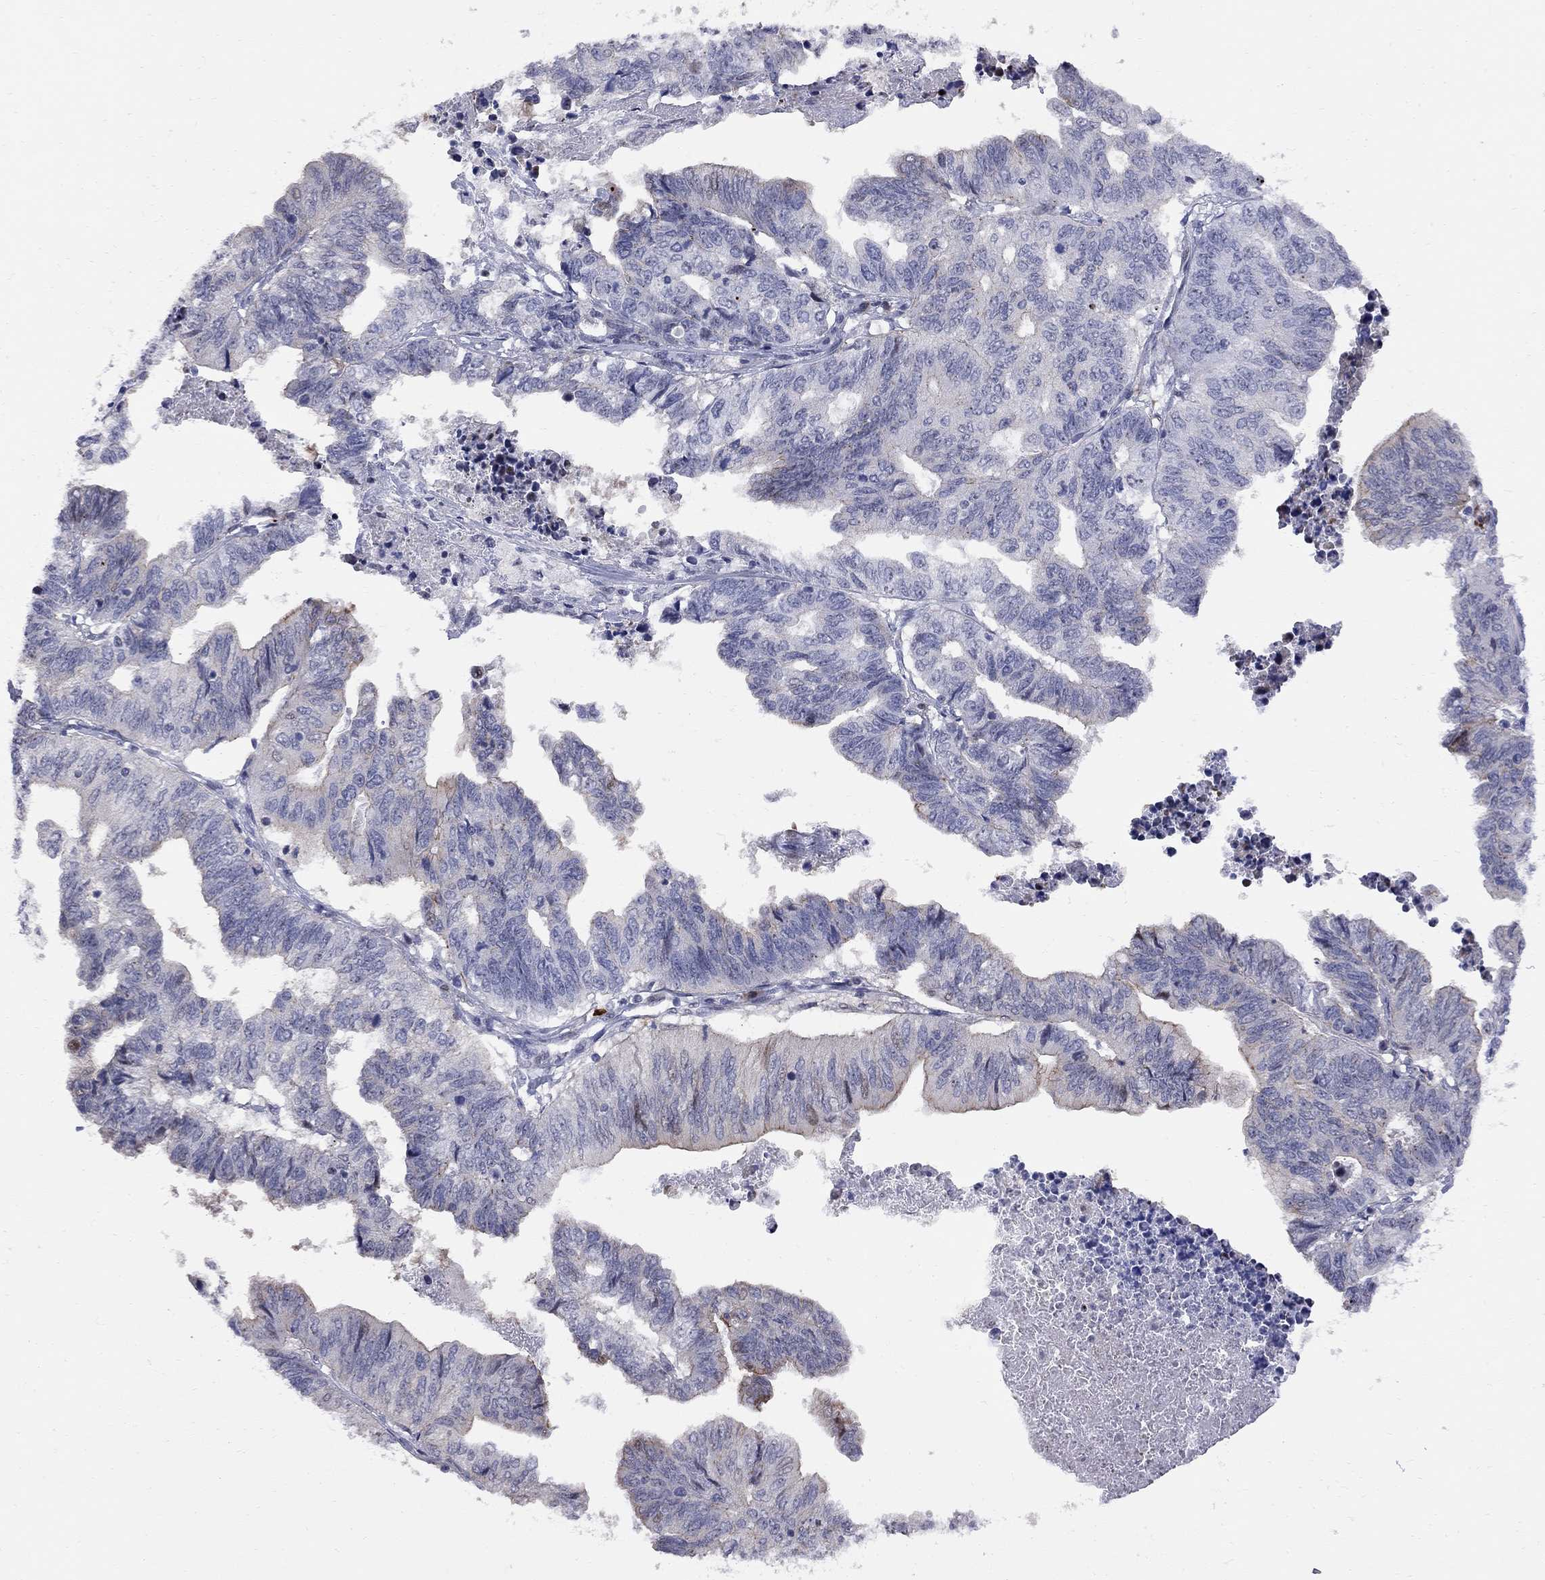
{"staining": {"intensity": "moderate", "quantity": "<25%", "location": "cytoplasmic/membranous"}, "tissue": "stomach cancer", "cell_type": "Tumor cells", "image_type": "cancer", "snomed": [{"axis": "morphology", "description": "Adenocarcinoma, NOS"}, {"axis": "topography", "description": "Stomach, upper"}], "caption": "Human stomach cancer stained for a protein (brown) shows moderate cytoplasmic/membranous positive positivity in approximately <25% of tumor cells.", "gene": "DHX33", "patient": {"sex": "female", "age": 67}}